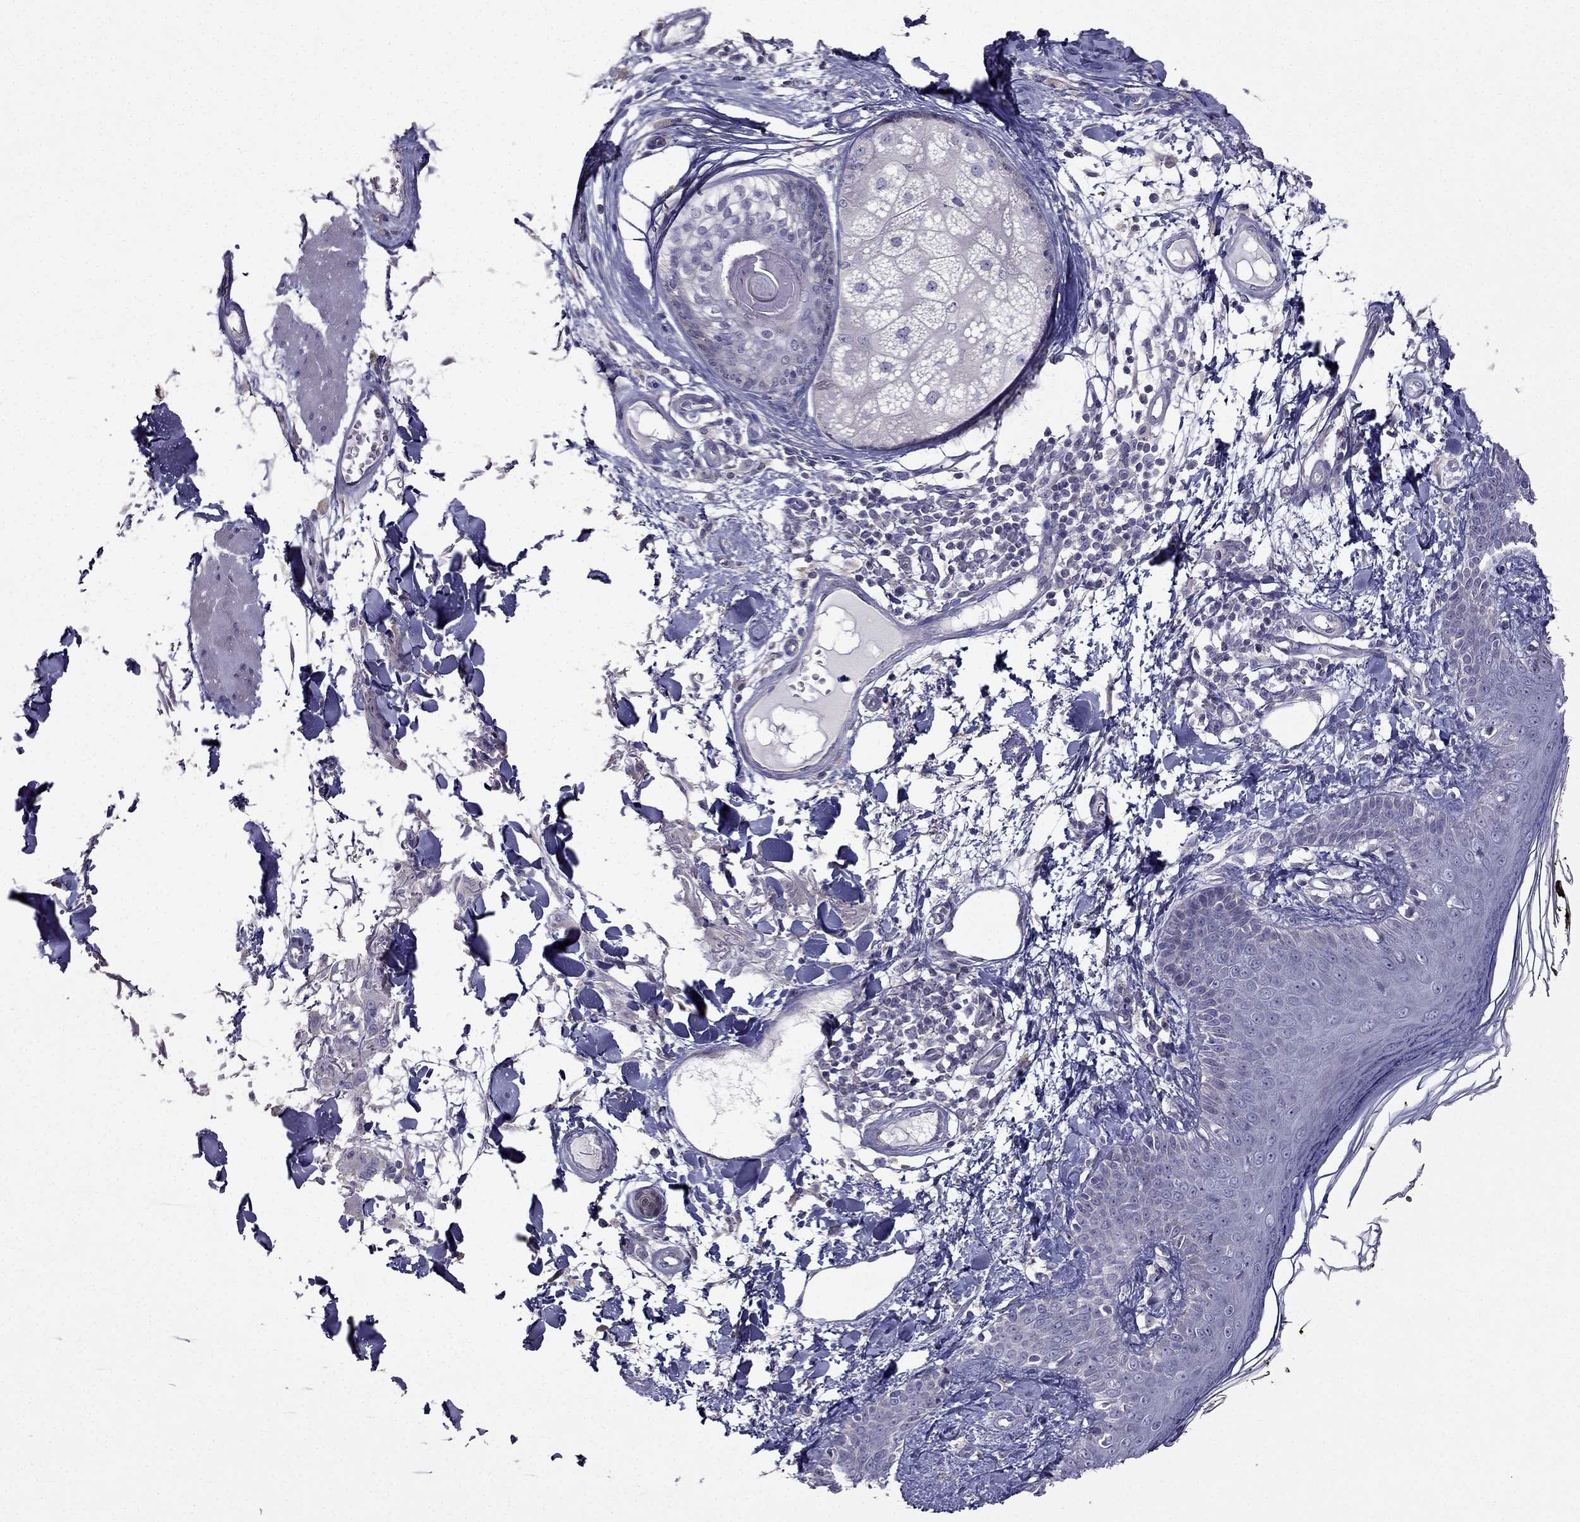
{"staining": {"intensity": "negative", "quantity": "none", "location": "none"}, "tissue": "skin", "cell_type": "Fibroblasts", "image_type": "normal", "snomed": [{"axis": "morphology", "description": "Normal tissue, NOS"}, {"axis": "topography", "description": "Skin"}], "caption": "Skin was stained to show a protein in brown. There is no significant expression in fibroblasts. (DAB (3,3'-diaminobenzidine) immunohistochemistry, high magnification).", "gene": "AS3MT", "patient": {"sex": "male", "age": 76}}